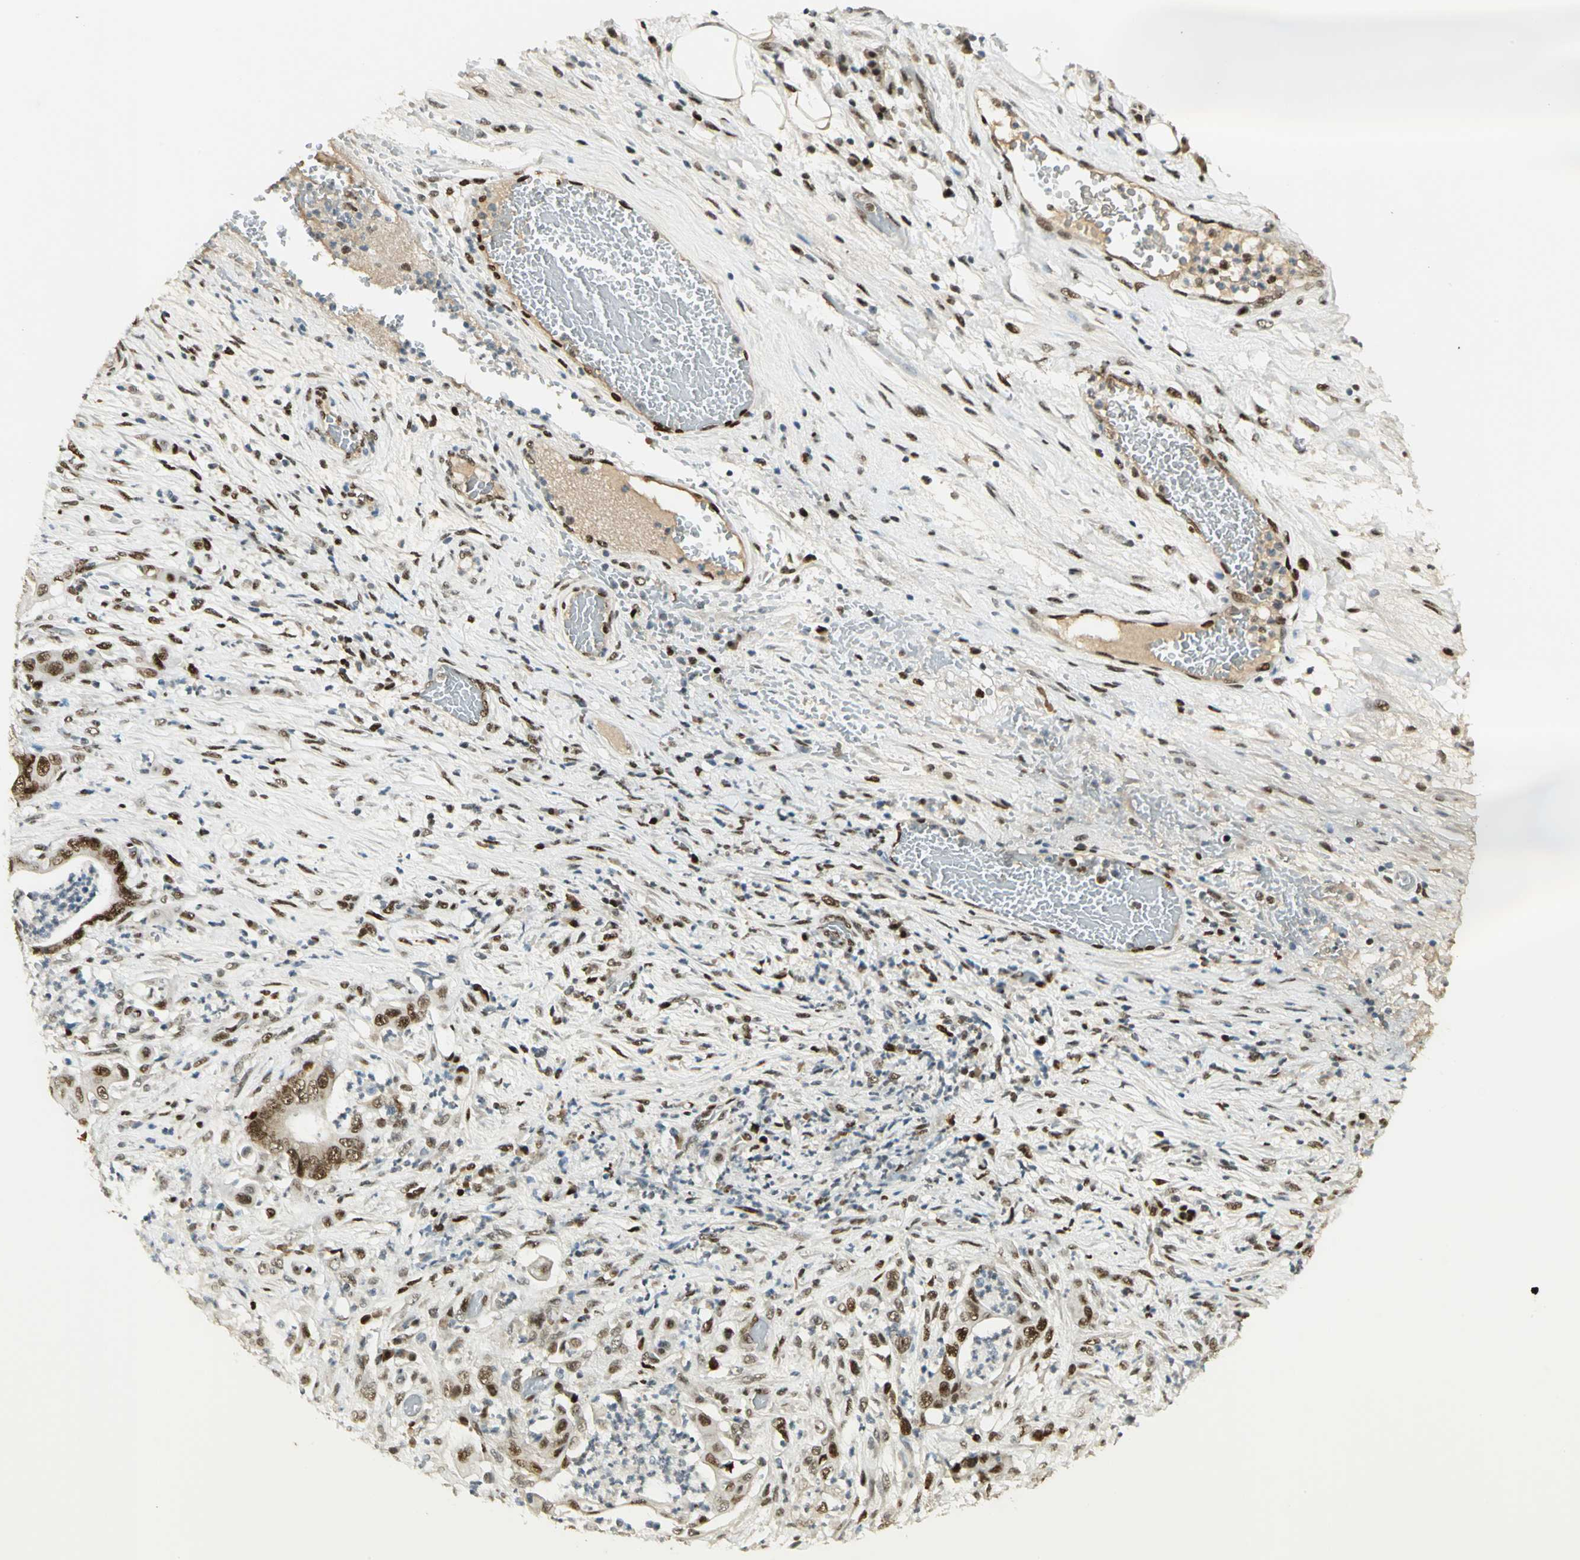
{"staining": {"intensity": "strong", "quantity": ">75%", "location": "nuclear"}, "tissue": "stomach cancer", "cell_type": "Tumor cells", "image_type": "cancer", "snomed": [{"axis": "morphology", "description": "Adenocarcinoma, NOS"}, {"axis": "topography", "description": "Stomach"}], "caption": "The immunohistochemical stain highlights strong nuclear expression in tumor cells of adenocarcinoma (stomach) tissue.", "gene": "AK6", "patient": {"sex": "female", "age": 73}}